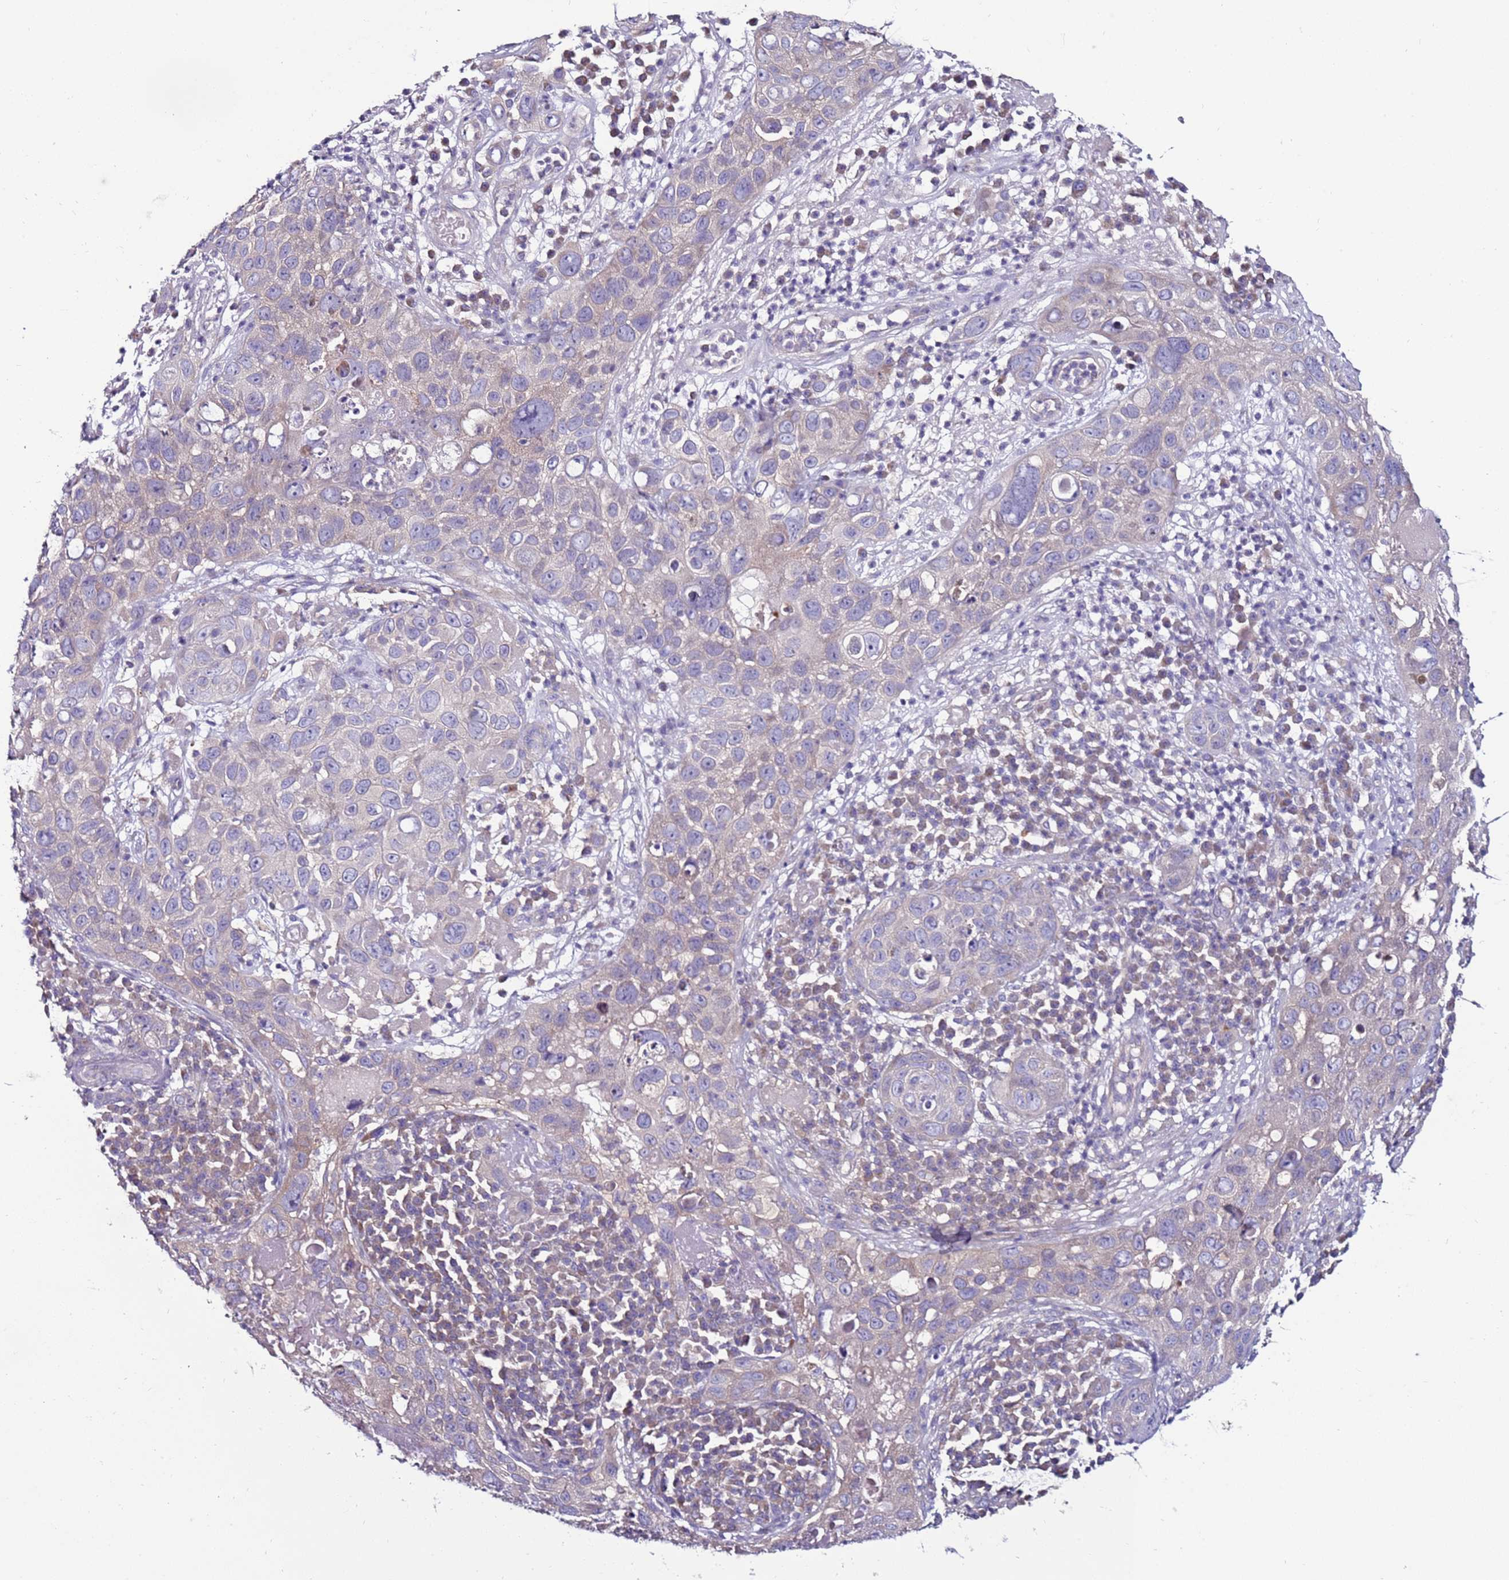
{"staining": {"intensity": "weak", "quantity": "<25%", "location": "cytoplasmic/membranous"}, "tissue": "skin cancer", "cell_type": "Tumor cells", "image_type": "cancer", "snomed": [{"axis": "morphology", "description": "Squamous cell carcinoma in situ, NOS"}, {"axis": "morphology", "description": "Squamous cell carcinoma, NOS"}, {"axis": "topography", "description": "Skin"}], "caption": "Squamous cell carcinoma in situ (skin) was stained to show a protein in brown. There is no significant staining in tumor cells.", "gene": "GPN3", "patient": {"sex": "male", "age": 93}}